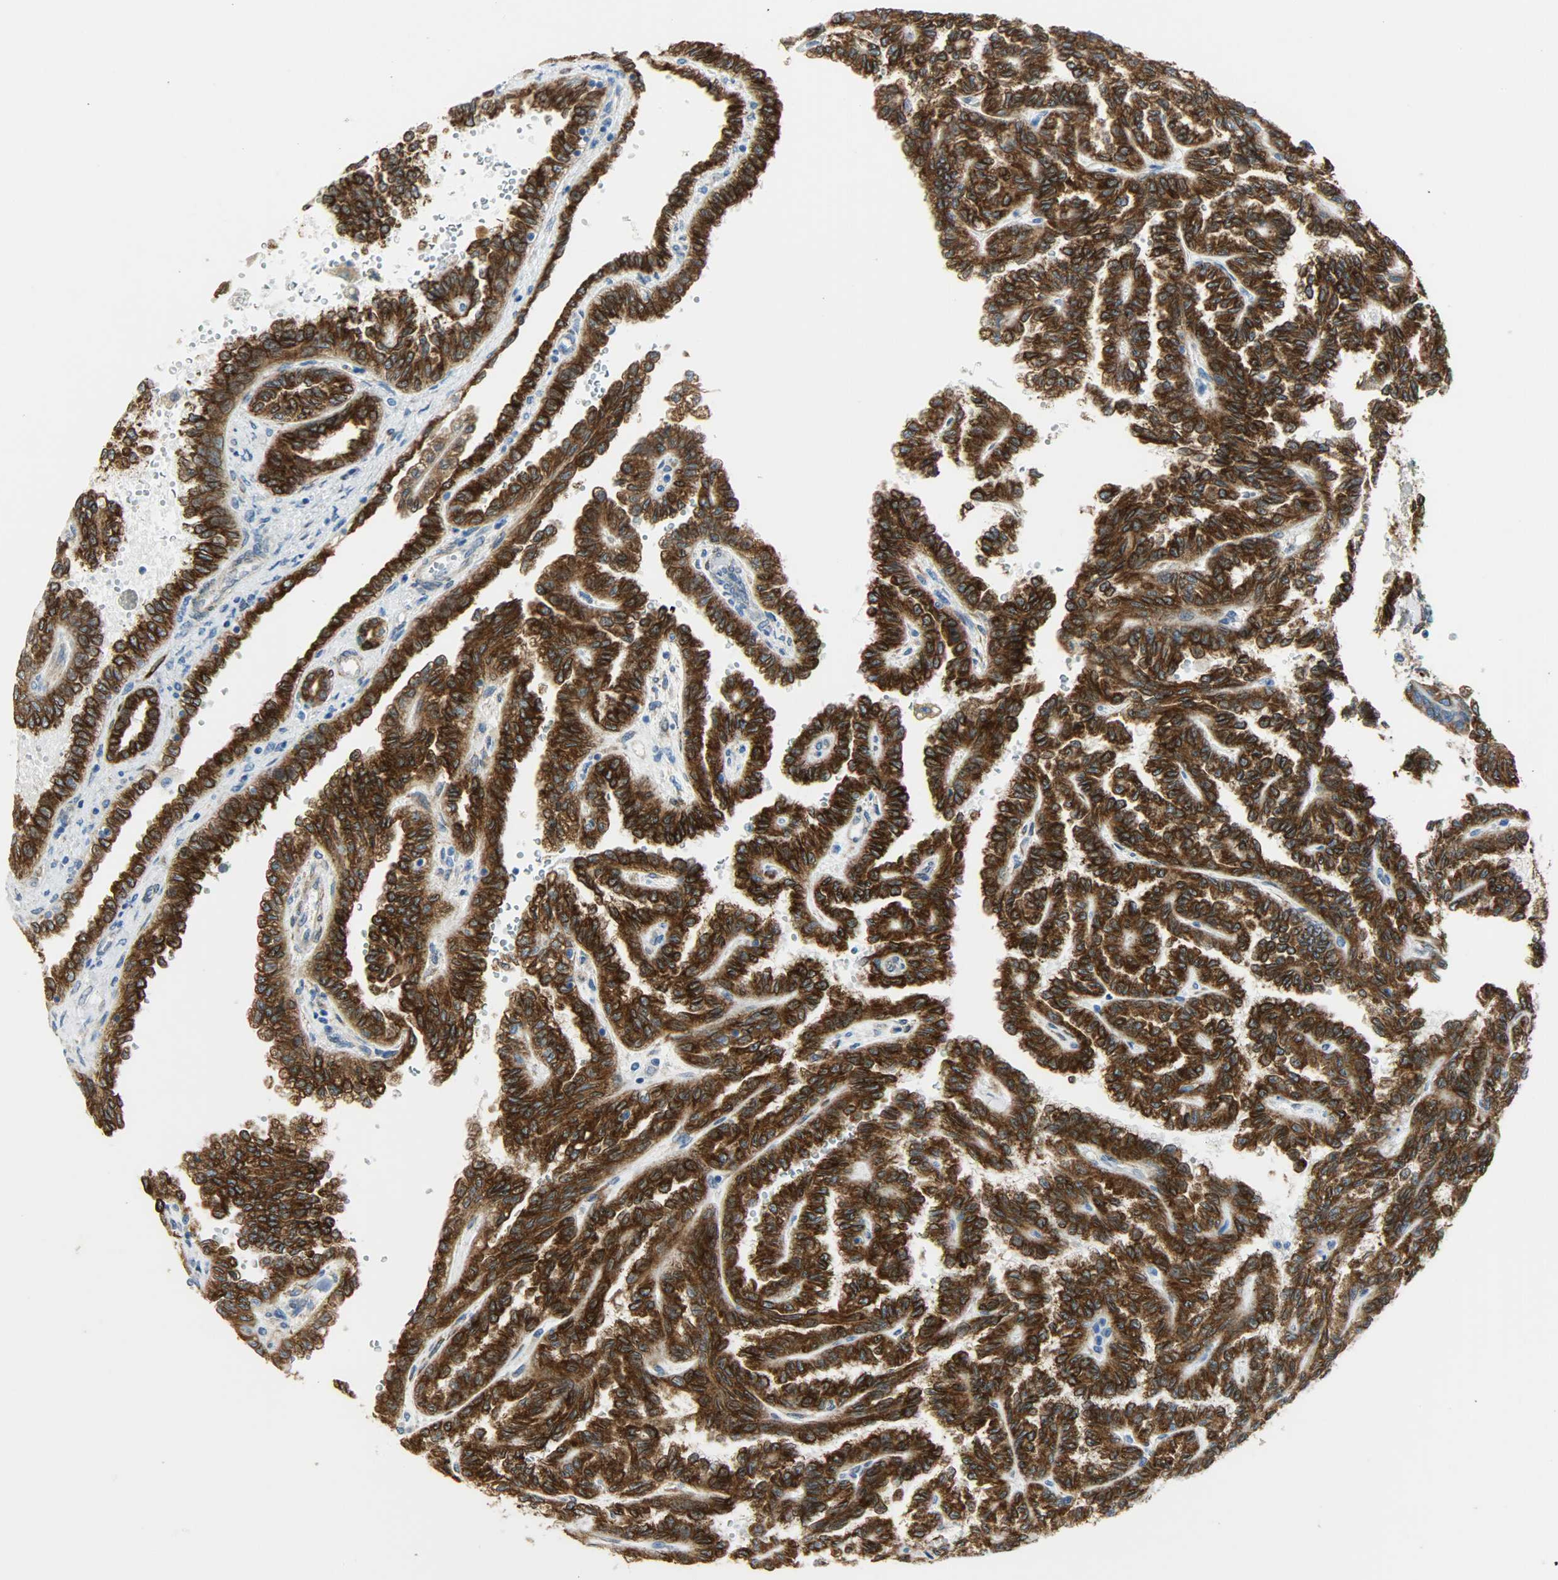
{"staining": {"intensity": "strong", "quantity": ">75%", "location": "cytoplasmic/membranous"}, "tissue": "renal cancer", "cell_type": "Tumor cells", "image_type": "cancer", "snomed": [{"axis": "morphology", "description": "Inflammation, NOS"}, {"axis": "morphology", "description": "Adenocarcinoma, NOS"}, {"axis": "topography", "description": "Kidney"}], "caption": "Immunohistochemical staining of human renal adenocarcinoma demonstrates strong cytoplasmic/membranous protein positivity in approximately >75% of tumor cells.", "gene": "PKD2", "patient": {"sex": "male", "age": 68}}